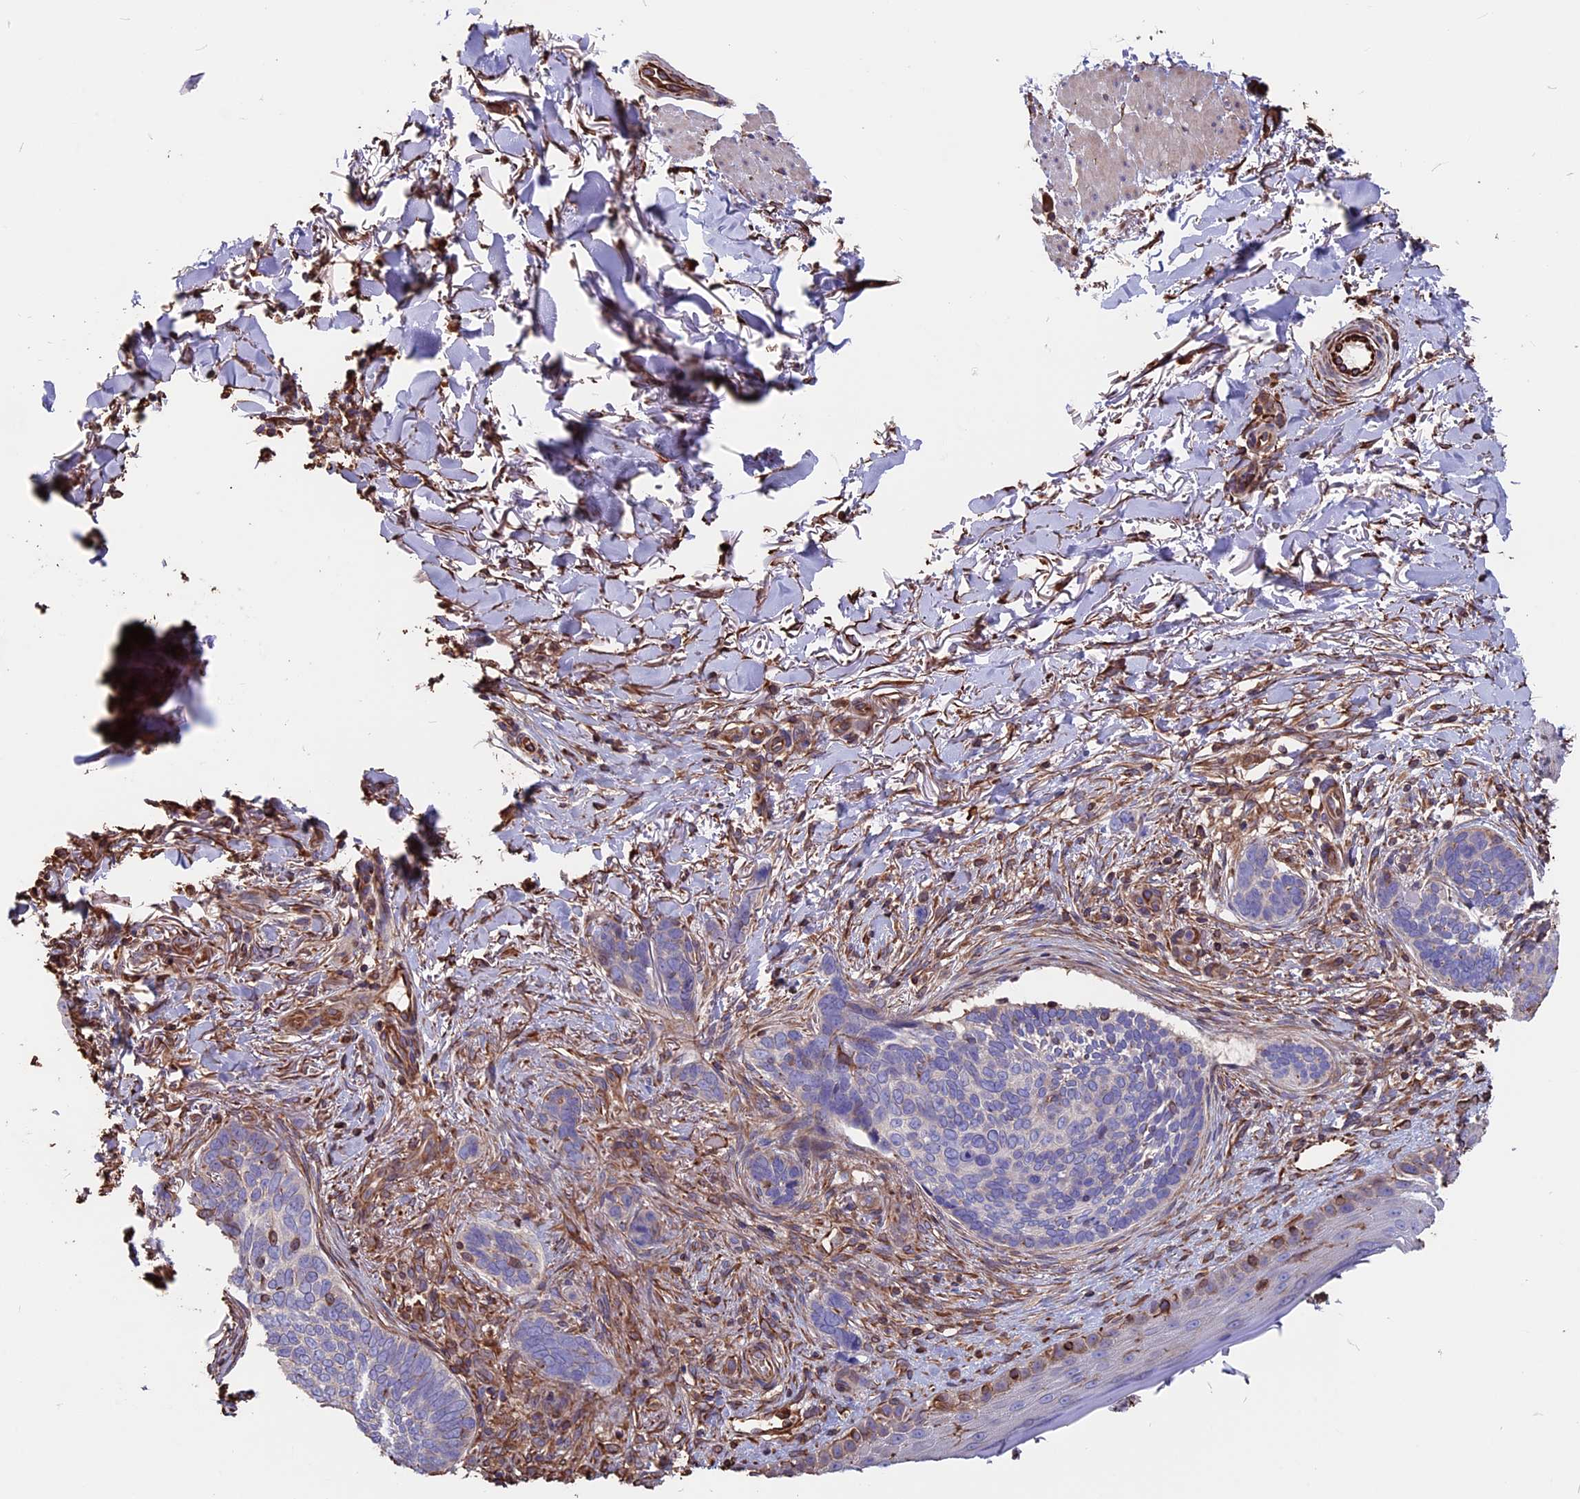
{"staining": {"intensity": "negative", "quantity": "none", "location": "none"}, "tissue": "skin cancer", "cell_type": "Tumor cells", "image_type": "cancer", "snomed": [{"axis": "morphology", "description": "Normal tissue, NOS"}, {"axis": "morphology", "description": "Basal cell carcinoma"}, {"axis": "topography", "description": "Skin"}], "caption": "Immunohistochemistry (IHC) of skin cancer (basal cell carcinoma) shows no staining in tumor cells.", "gene": "SEH1L", "patient": {"sex": "female", "age": 67}}